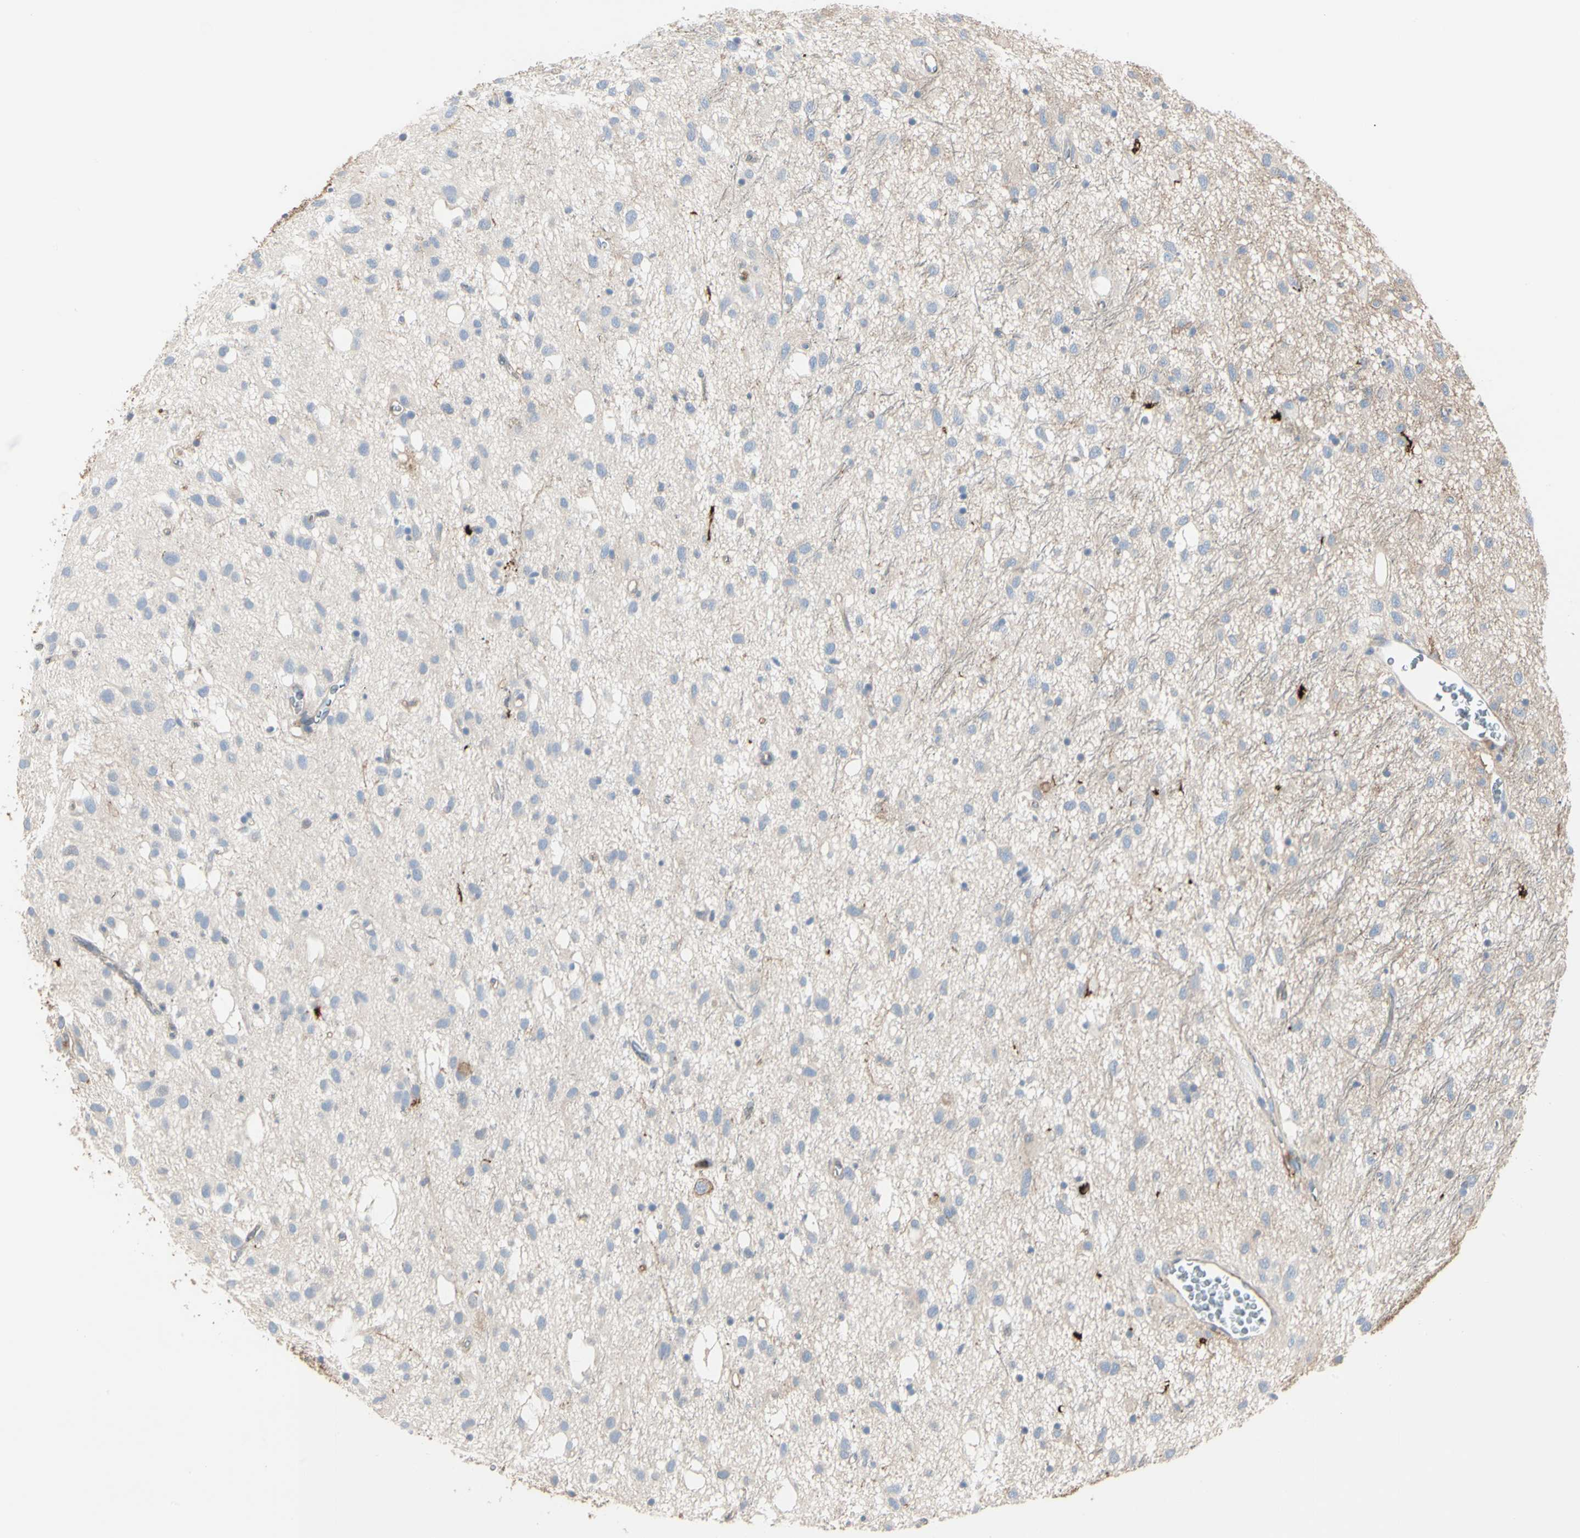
{"staining": {"intensity": "negative", "quantity": "none", "location": "none"}, "tissue": "glioma", "cell_type": "Tumor cells", "image_type": "cancer", "snomed": [{"axis": "morphology", "description": "Glioma, malignant, Low grade"}, {"axis": "topography", "description": "Brain"}], "caption": "IHC photomicrograph of neoplastic tissue: human malignant glioma (low-grade) stained with DAB (3,3'-diaminobenzidine) exhibits no significant protein staining in tumor cells.", "gene": "CLEC2B", "patient": {"sex": "male", "age": 77}}